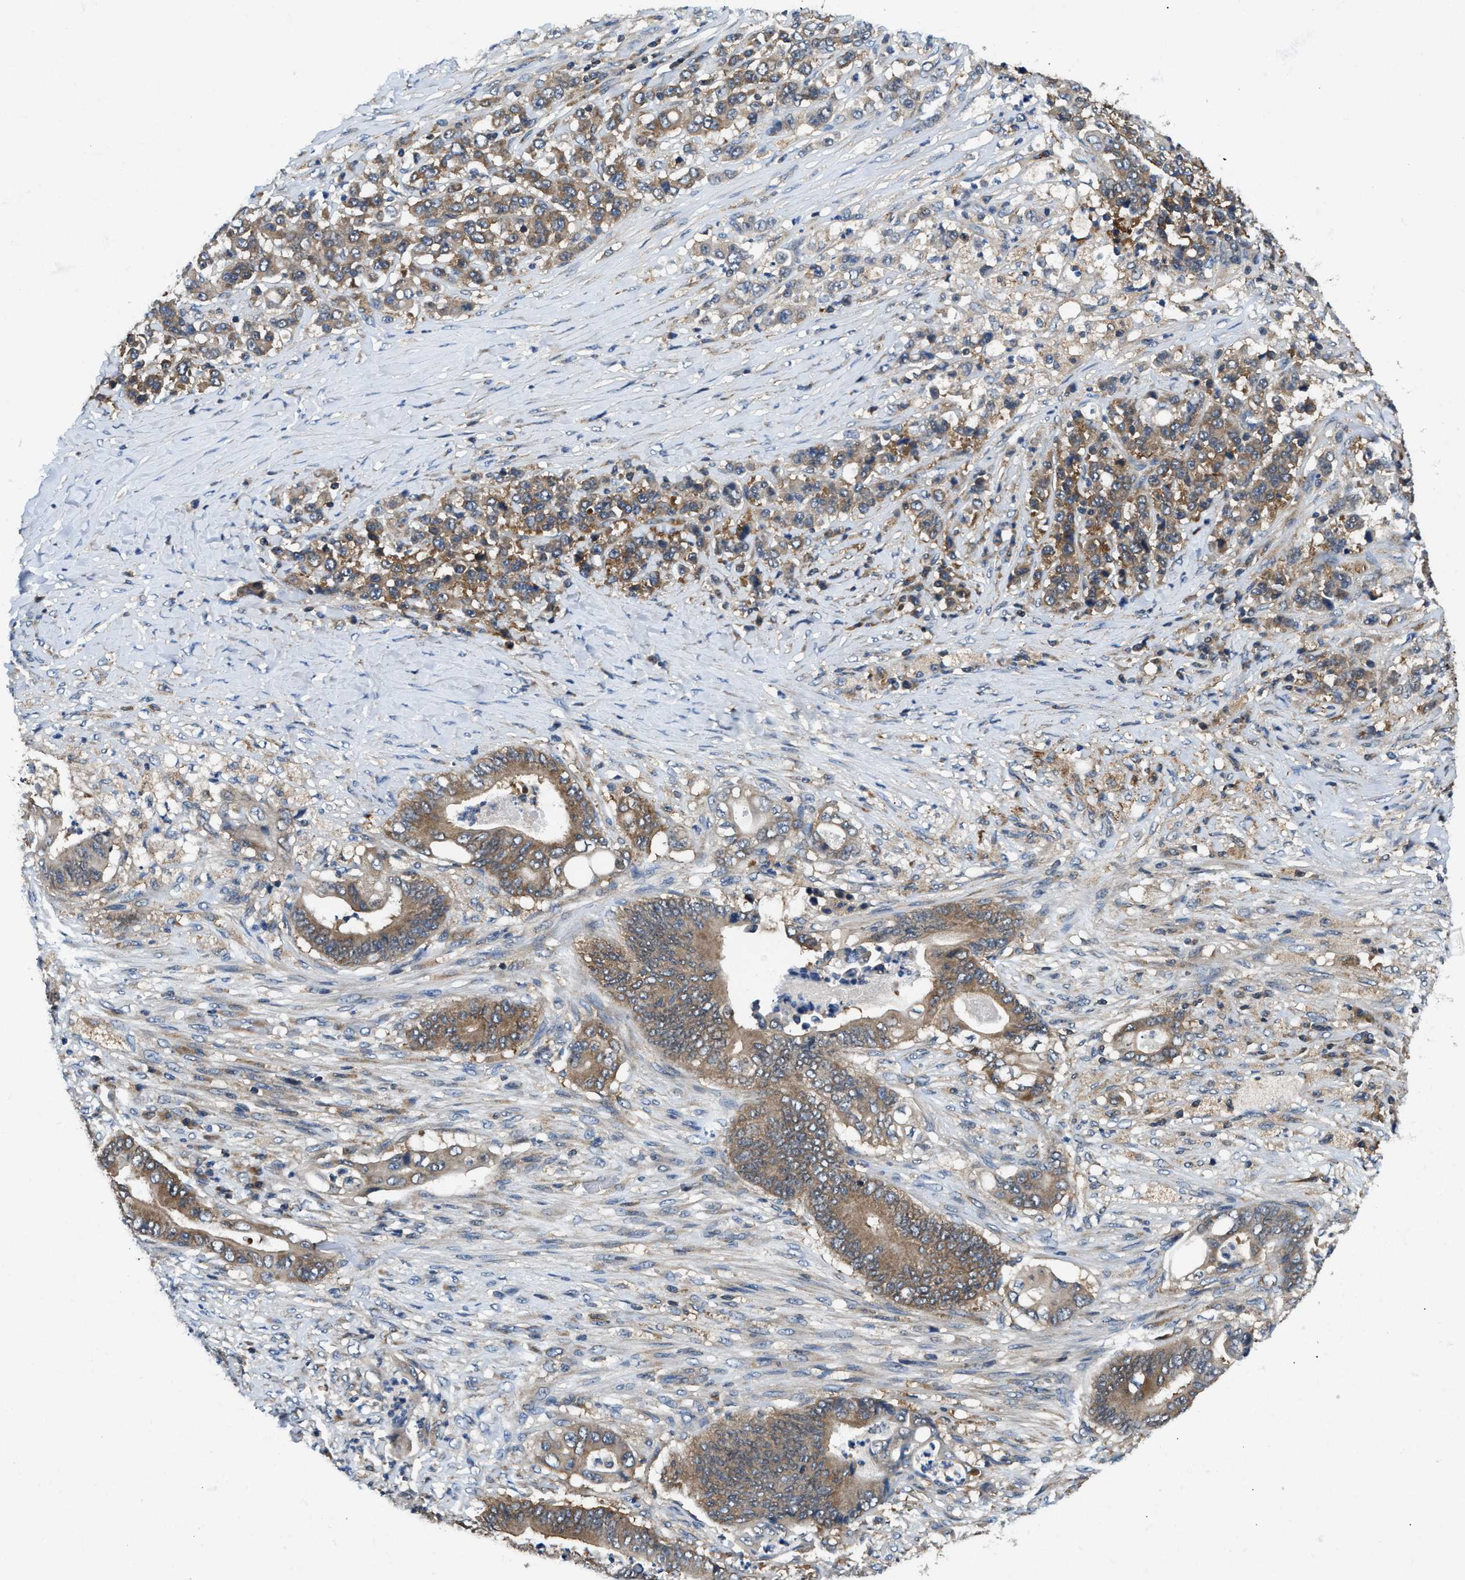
{"staining": {"intensity": "moderate", "quantity": ">75%", "location": "cytoplasmic/membranous"}, "tissue": "stomach cancer", "cell_type": "Tumor cells", "image_type": "cancer", "snomed": [{"axis": "morphology", "description": "Adenocarcinoma, NOS"}, {"axis": "topography", "description": "Stomach"}], "caption": "Human adenocarcinoma (stomach) stained with a brown dye displays moderate cytoplasmic/membranous positive staining in about >75% of tumor cells.", "gene": "CCM2", "patient": {"sex": "female", "age": 73}}